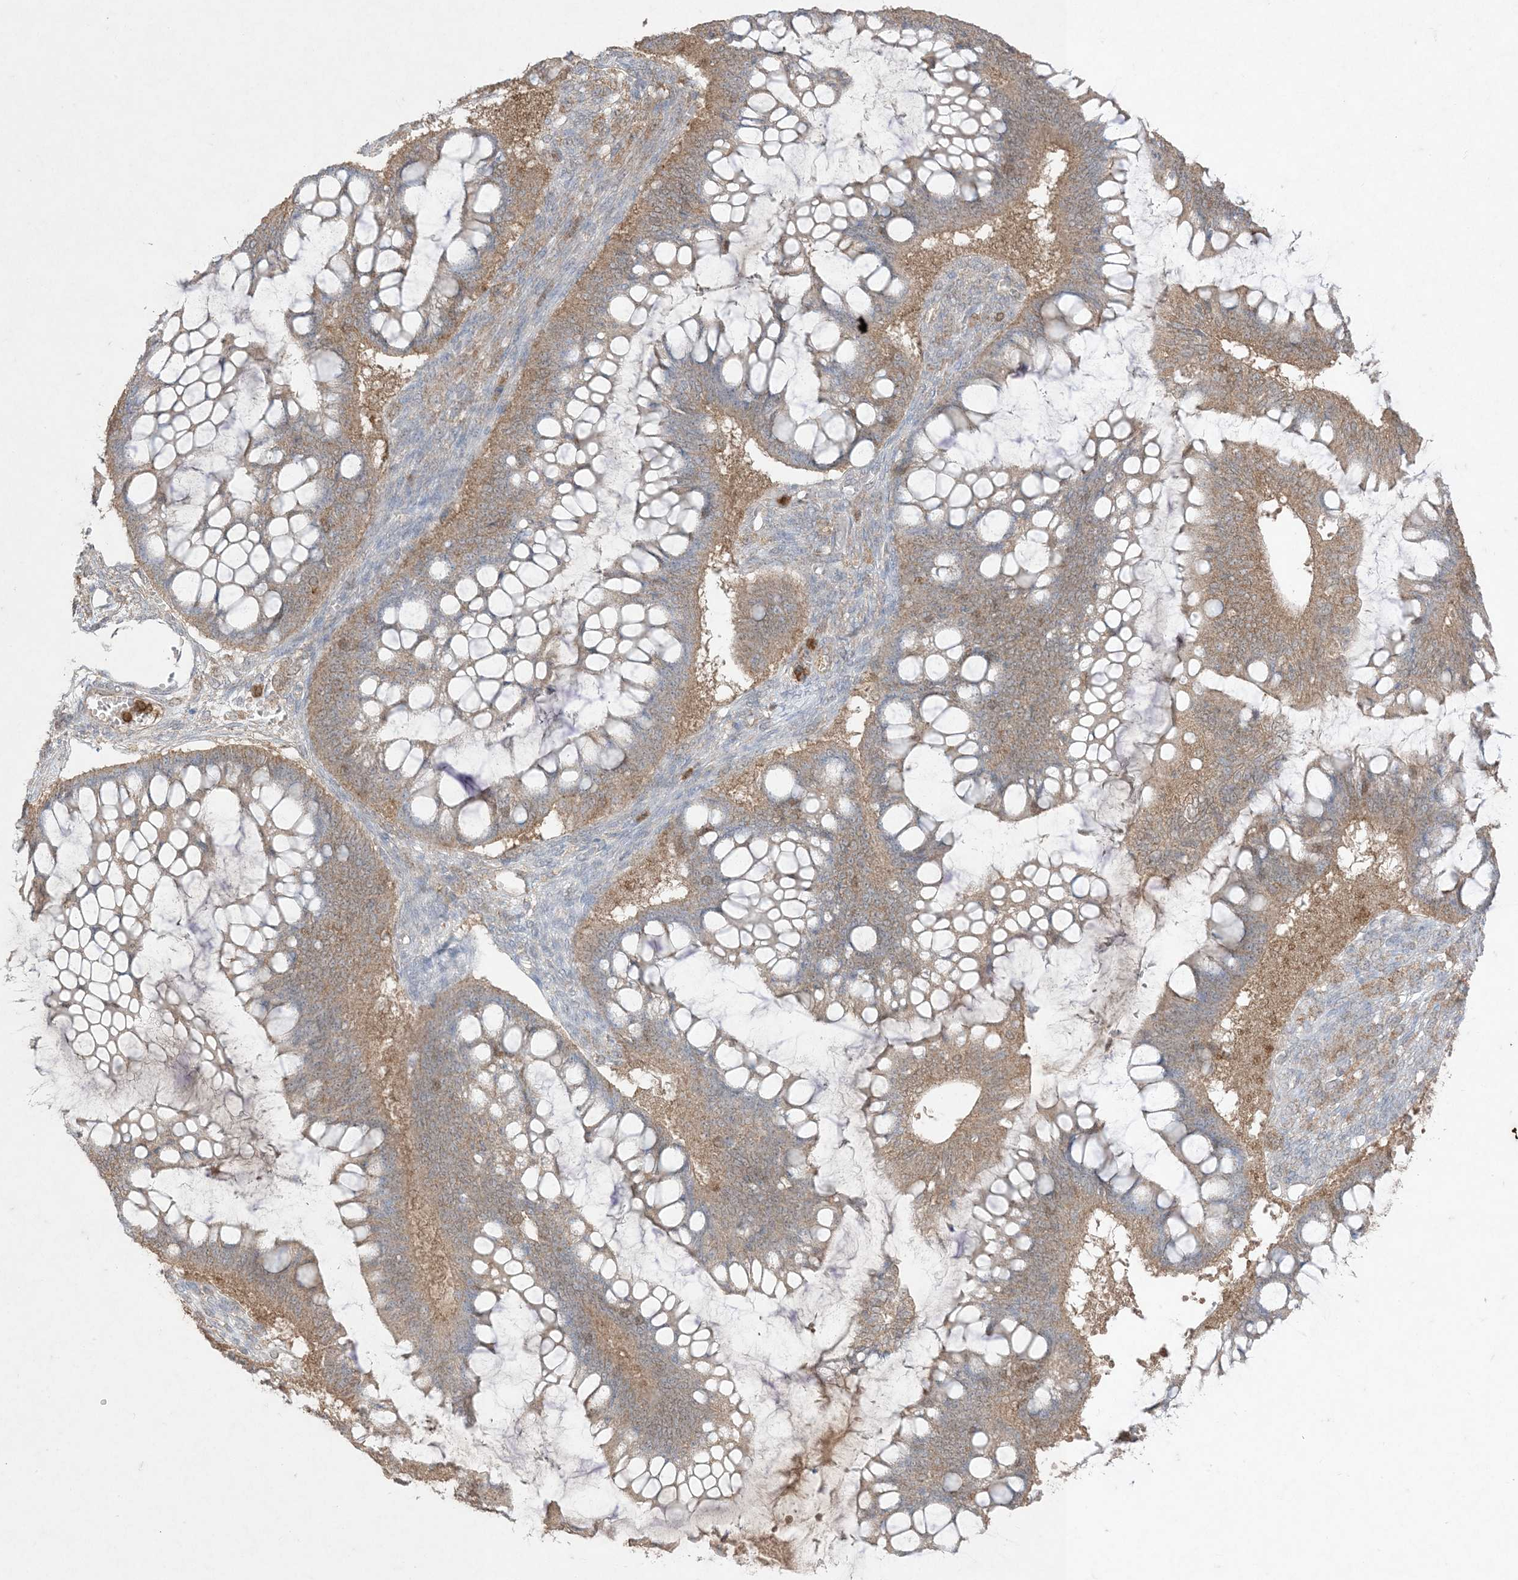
{"staining": {"intensity": "weak", "quantity": "25%-75%", "location": "cytoplasmic/membranous"}, "tissue": "ovarian cancer", "cell_type": "Tumor cells", "image_type": "cancer", "snomed": [{"axis": "morphology", "description": "Cystadenocarcinoma, mucinous, NOS"}, {"axis": "topography", "description": "Ovary"}], "caption": "Immunohistochemistry staining of mucinous cystadenocarcinoma (ovarian), which reveals low levels of weak cytoplasmic/membranous positivity in about 25%-75% of tumor cells indicating weak cytoplasmic/membranous protein staining. The staining was performed using DAB (3,3'-diaminobenzidine) (brown) for protein detection and nuclei were counterstained in hematoxylin (blue).", "gene": "UBE2C", "patient": {"sex": "female", "age": 73}}